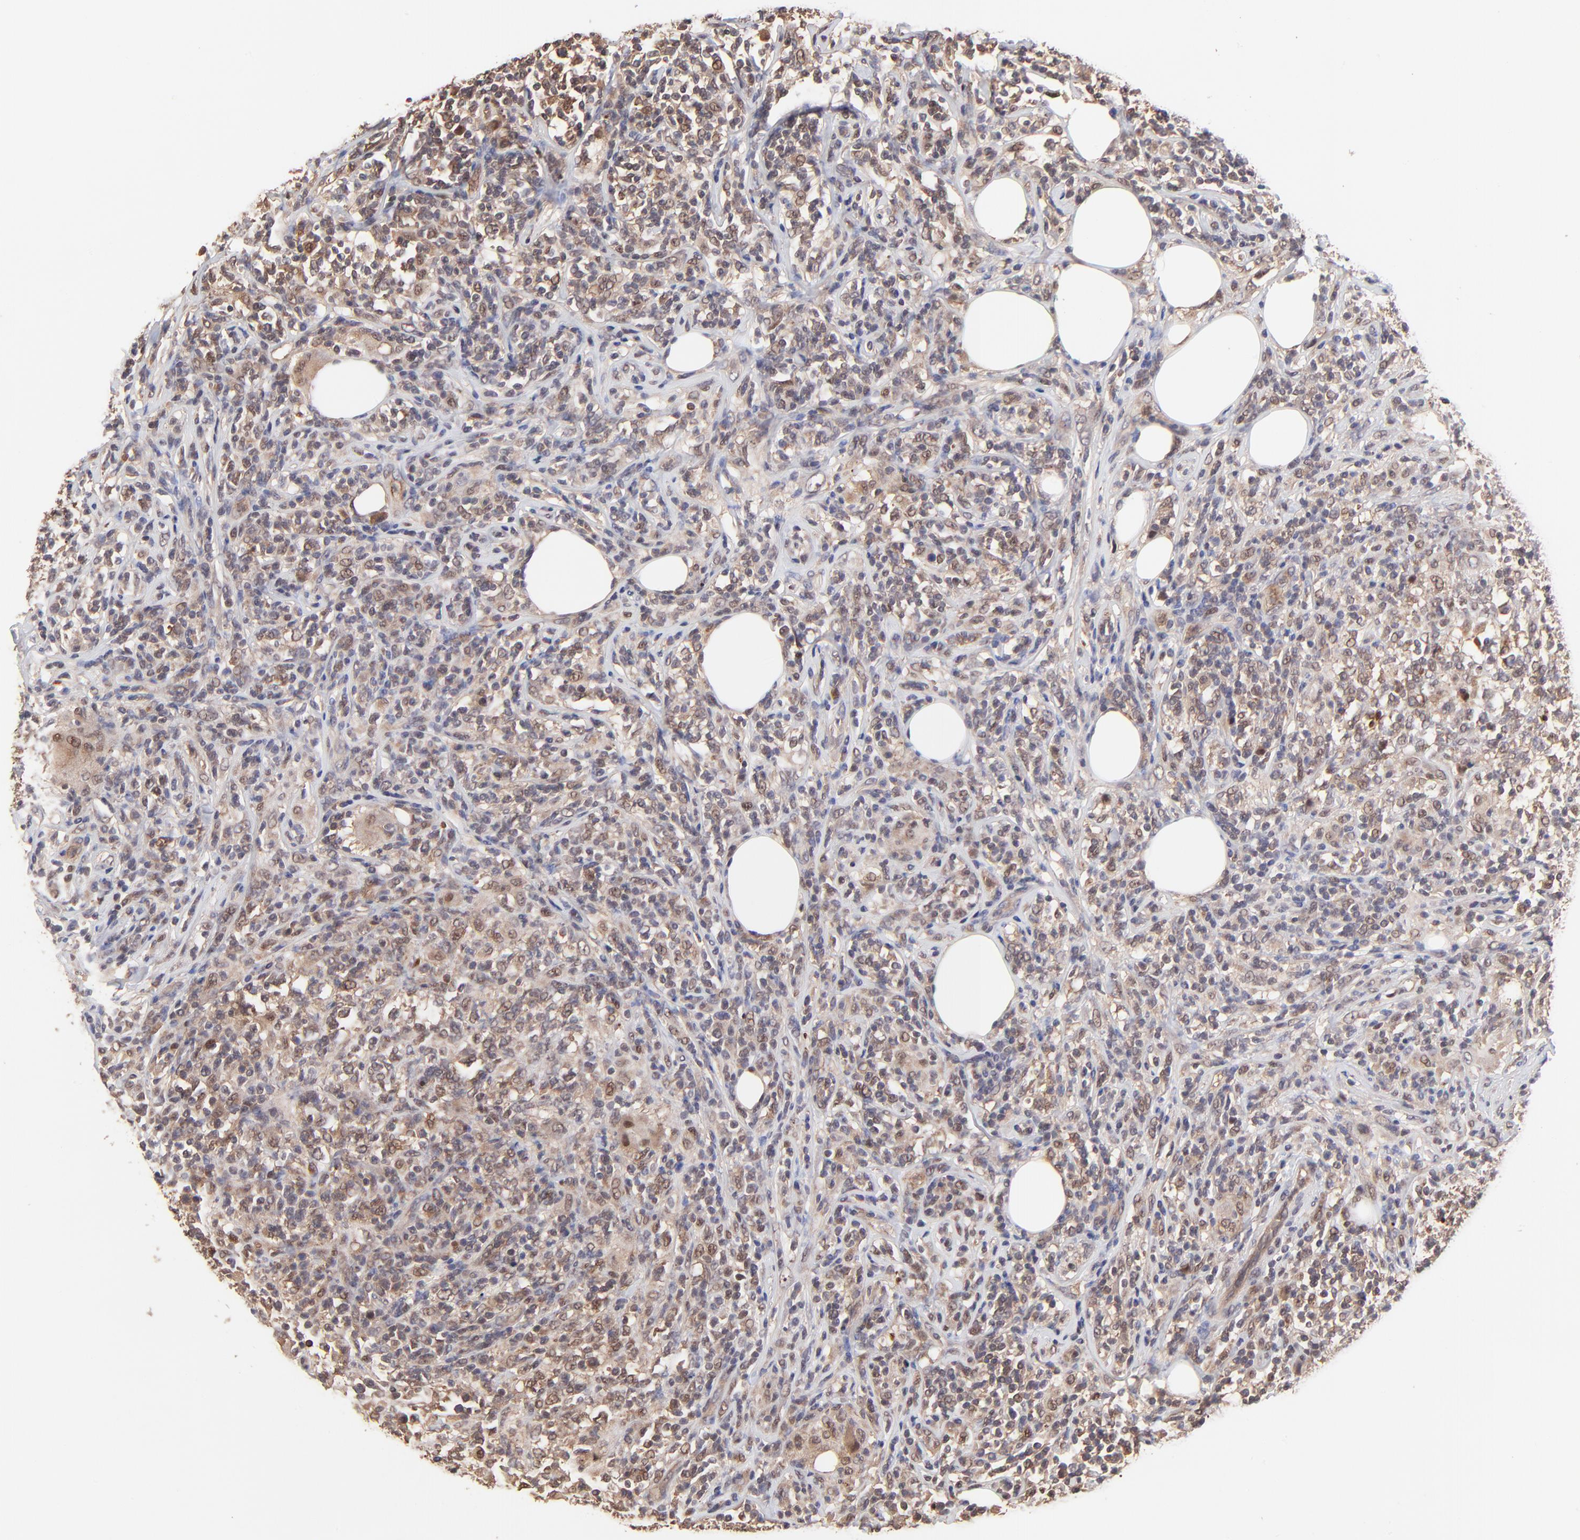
{"staining": {"intensity": "moderate", "quantity": ">75%", "location": "cytoplasmic/membranous,nuclear"}, "tissue": "lymphoma", "cell_type": "Tumor cells", "image_type": "cancer", "snomed": [{"axis": "morphology", "description": "Malignant lymphoma, non-Hodgkin's type, High grade"}, {"axis": "topography", "description": "Lymph node"}], "caption": "Human lymphoma stained with a brown dye reveals moderate cytoplasmic/membranous and nuclear positive expression in approximately >75% of tumor cells.", "gene": "PSMA6", "patient": {"sex": "female", "age": 84}}